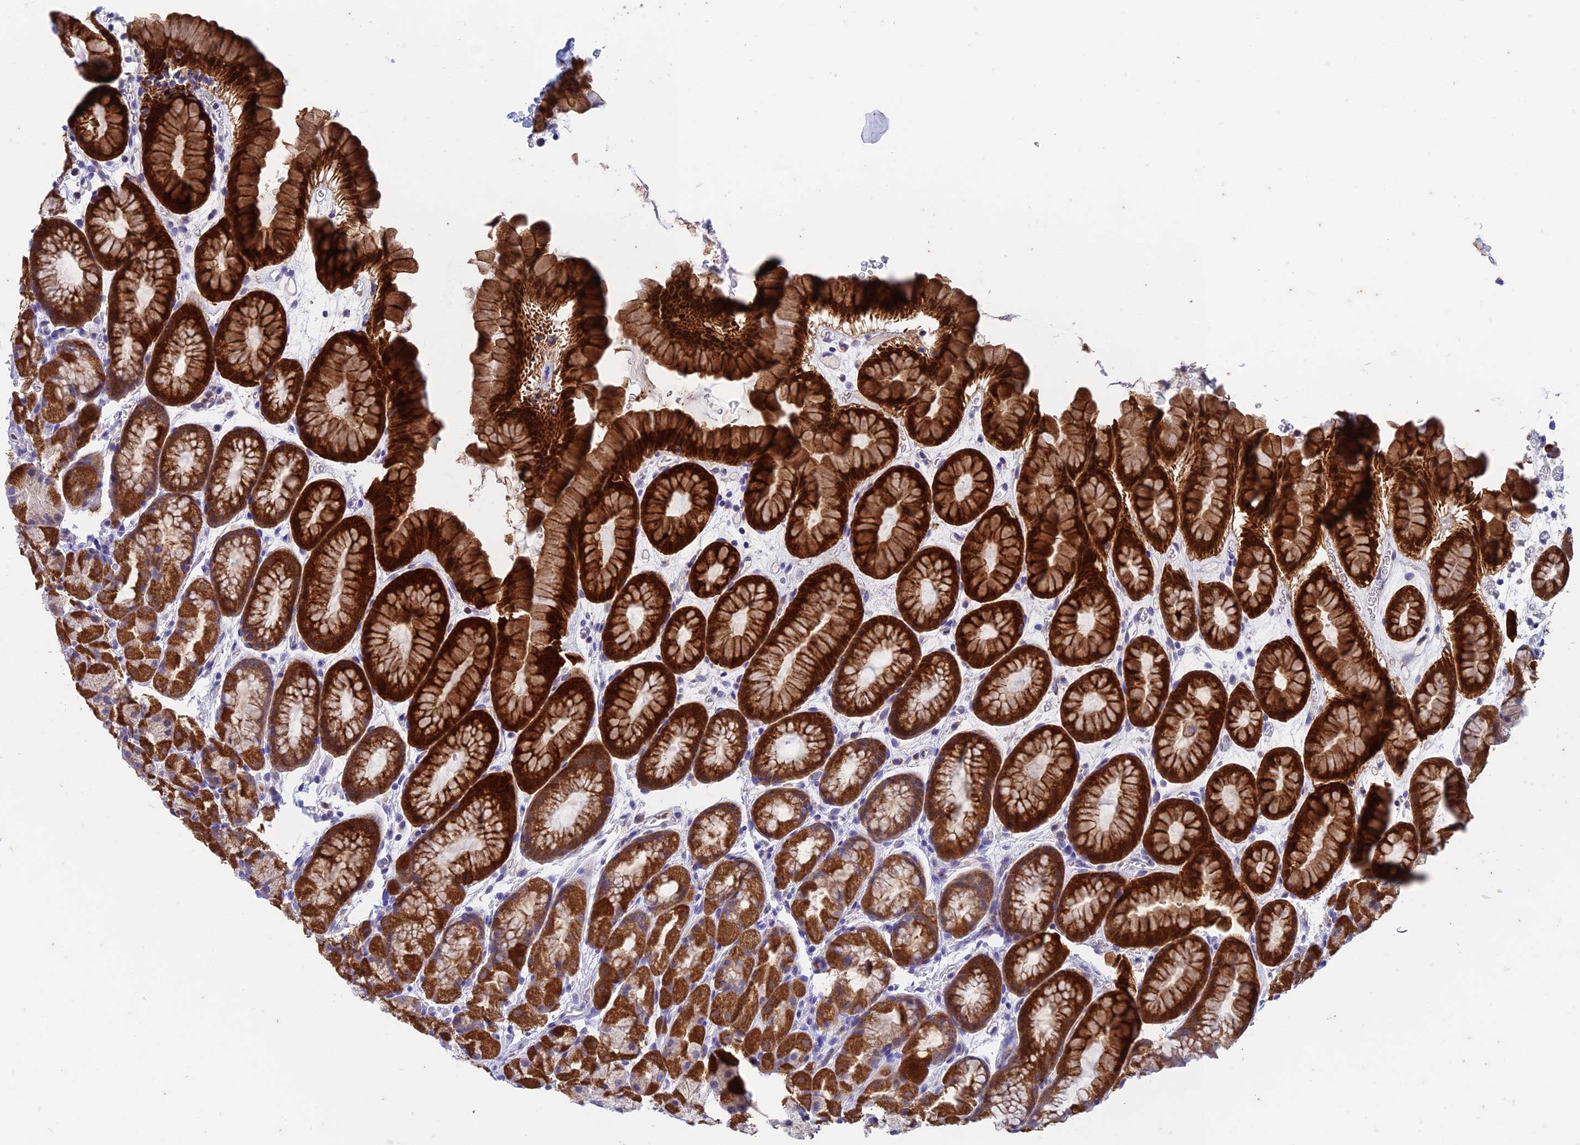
{"staining": {"intensity": "strong", "quantity": ">75%", "location": "cytoplasmic/membranous"}, "tissue": "stomach", "cell_type": "Glandular cells", "image_type": "normal", "snomed": [{"axis": "morphology", "description": "Normal tissue, NOS"}, {"axis": "topography", "description": "Stomach, upper"}, {"axis": "topography", "description": "Stomach"}], "caption": "Immunohistochemical staining of normal stomach displays >75% levels of strong cytoplasmic/membranous protein positivity in approximately >75% of glandular cells. (IHC, brightfield microscopy, high magnification).", "gene": "ZNF181", "patient": {"sex": "male", "age": 47}}